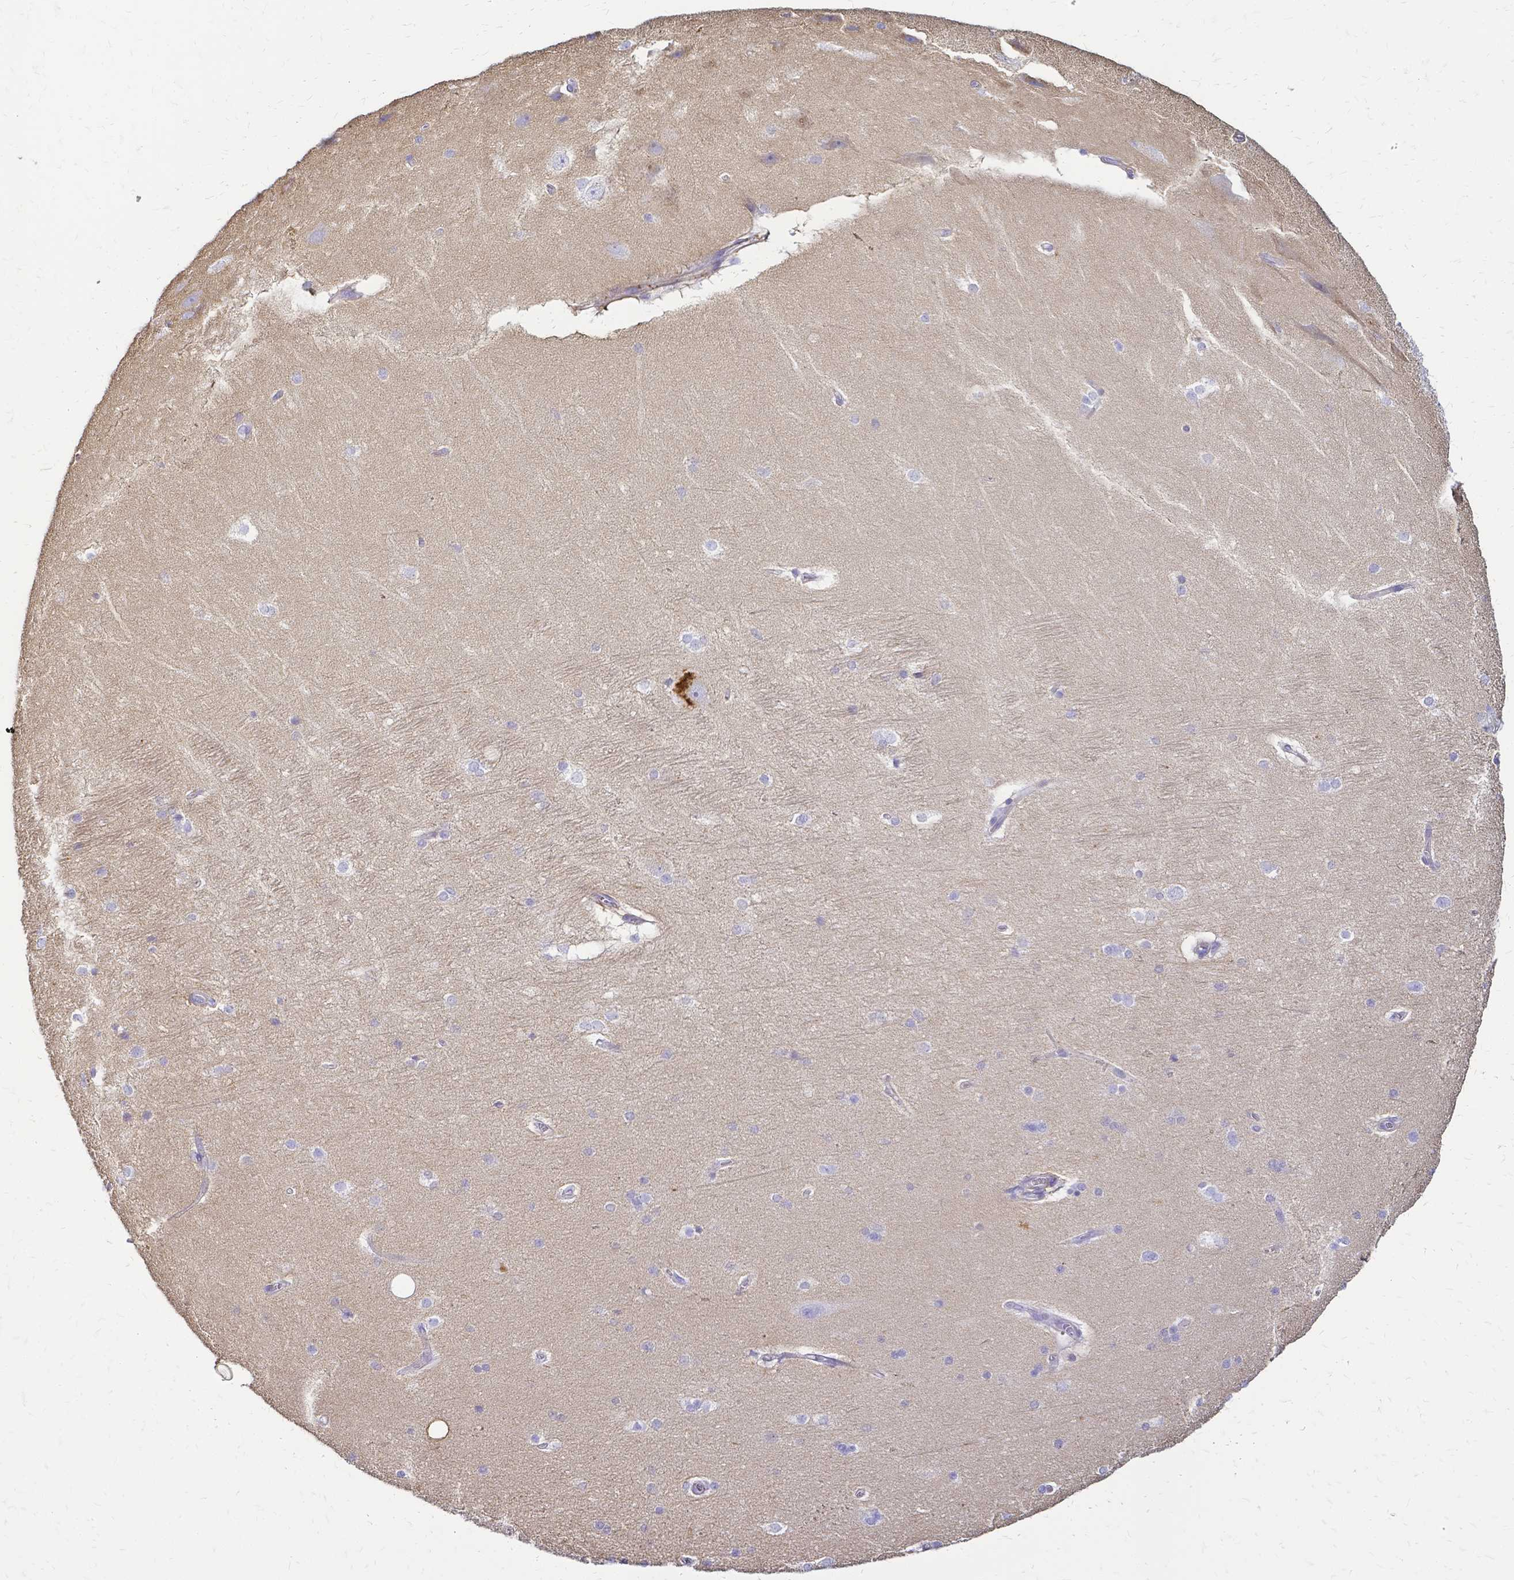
{"staining": {"intensity": "negative", "quantity": "none", "location": "none"}, "tissue": "hippocampus", "cell_type": "Glial cells", "image_type": "normal", "snomed": [{"axis": "morphology", "description": "Normal tissue, NOS"}, {"axis": "topography", "description": "Cerebral cortex"}, {"axis": "topography", "description": "Hippocampus"}], "caption": "Immunohistochemical staining of unremarkable human hippocampus demonstrates no significant staining in glial cells.", "gene": "HSPA12A", "patient": {"sex": "female", "age": 19}}